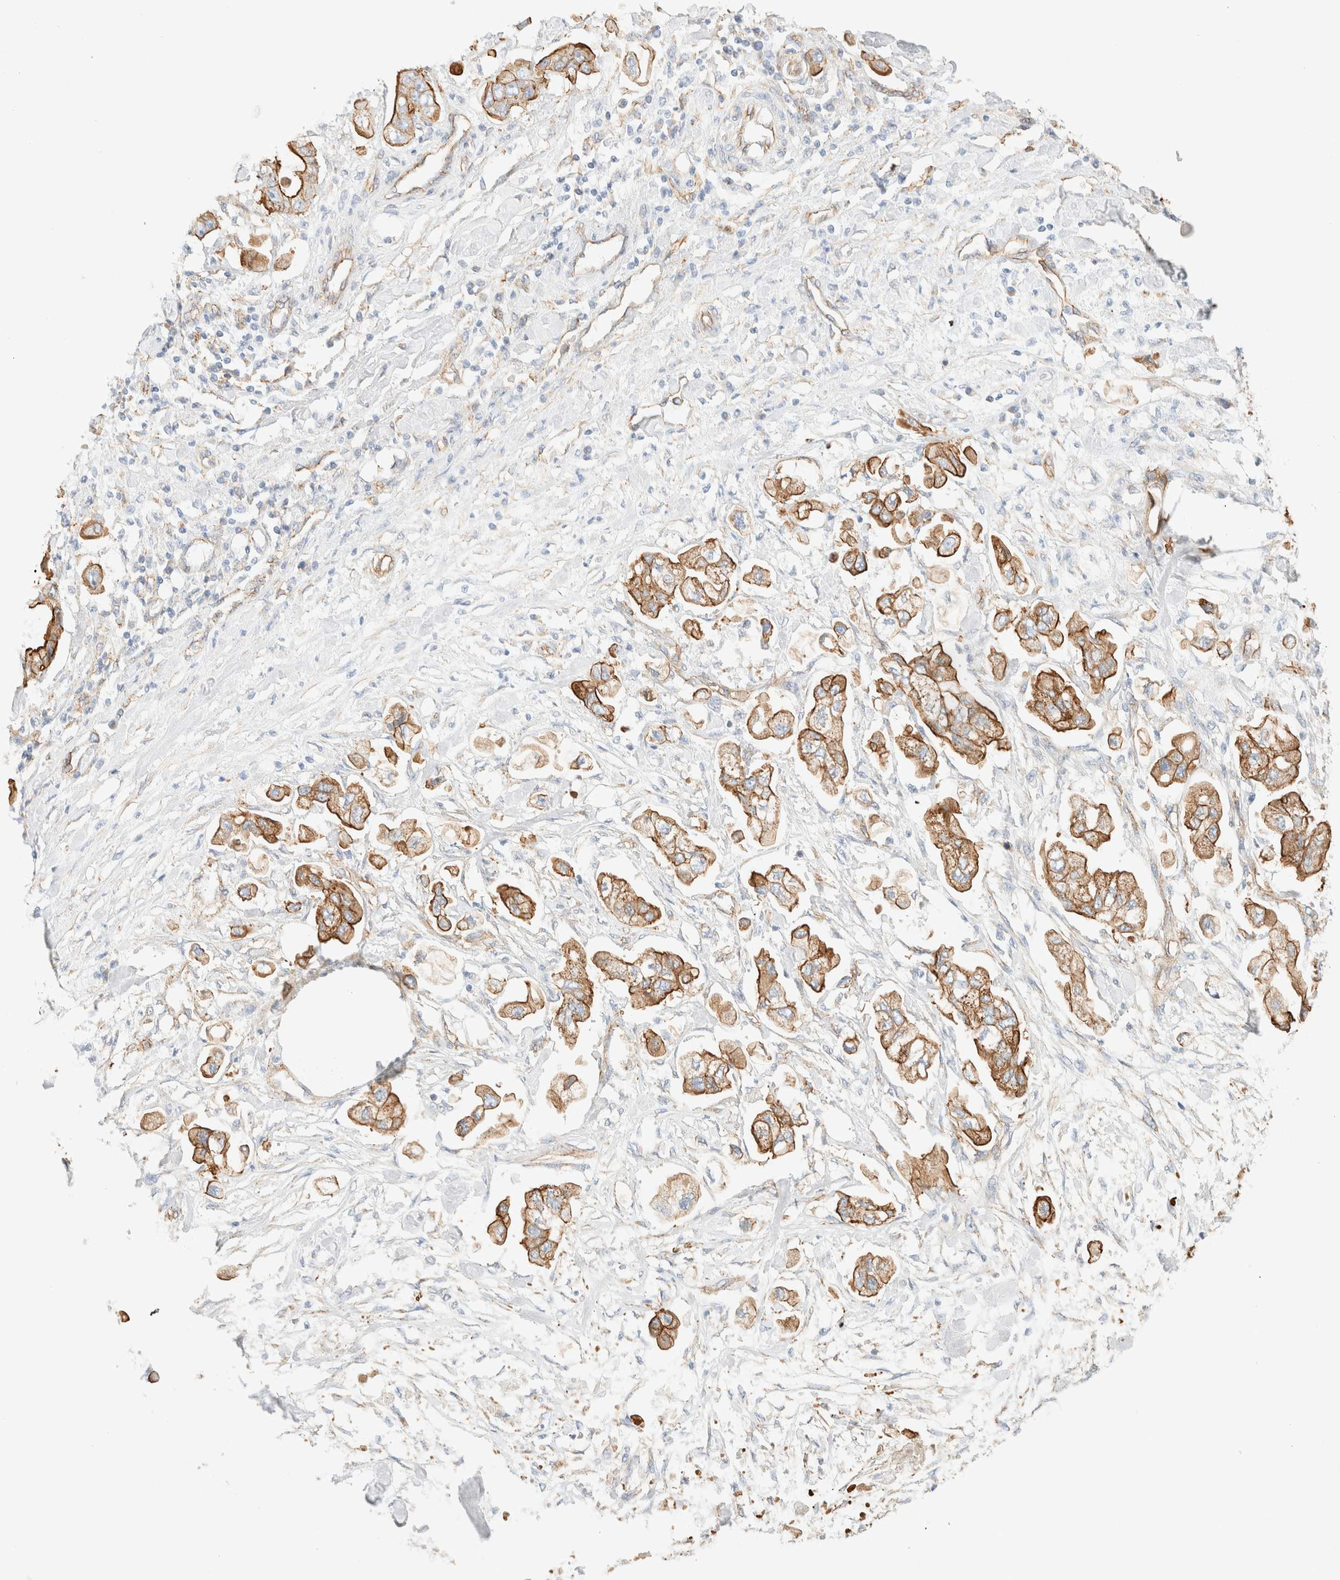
{"staining": {"intensity": "strong", "quantity": ">75%", "location": "cytoplasmic/membranous"}, "tissue": "stomach cancer", "cell_type": "Tumor cells", "image_type": "cancer", "snomed": [{"axis": "morphology", "description": "Normal tissue, NOS"}, {"axis": "morphology", "description": "Adenocarcinoma, NOS"}, {"axis": "topography", "description": "Stomach"}], "caption": "Immunohistochemistry staining of adenocarcinoma (stomach), which shows high levels of strong cytoplasmic/membranous positivity in about >75% of tumor cells indicating strong cytoplasmic/membranous protein expression. The staining was performed using DAB (3,3'-diaminobenzidine) (brown) for protein detection and nuclei were counterstained in hematoxylin (blue).", "gene": "CYB5R4", "patient": {"sex": "male", "age": 62}}